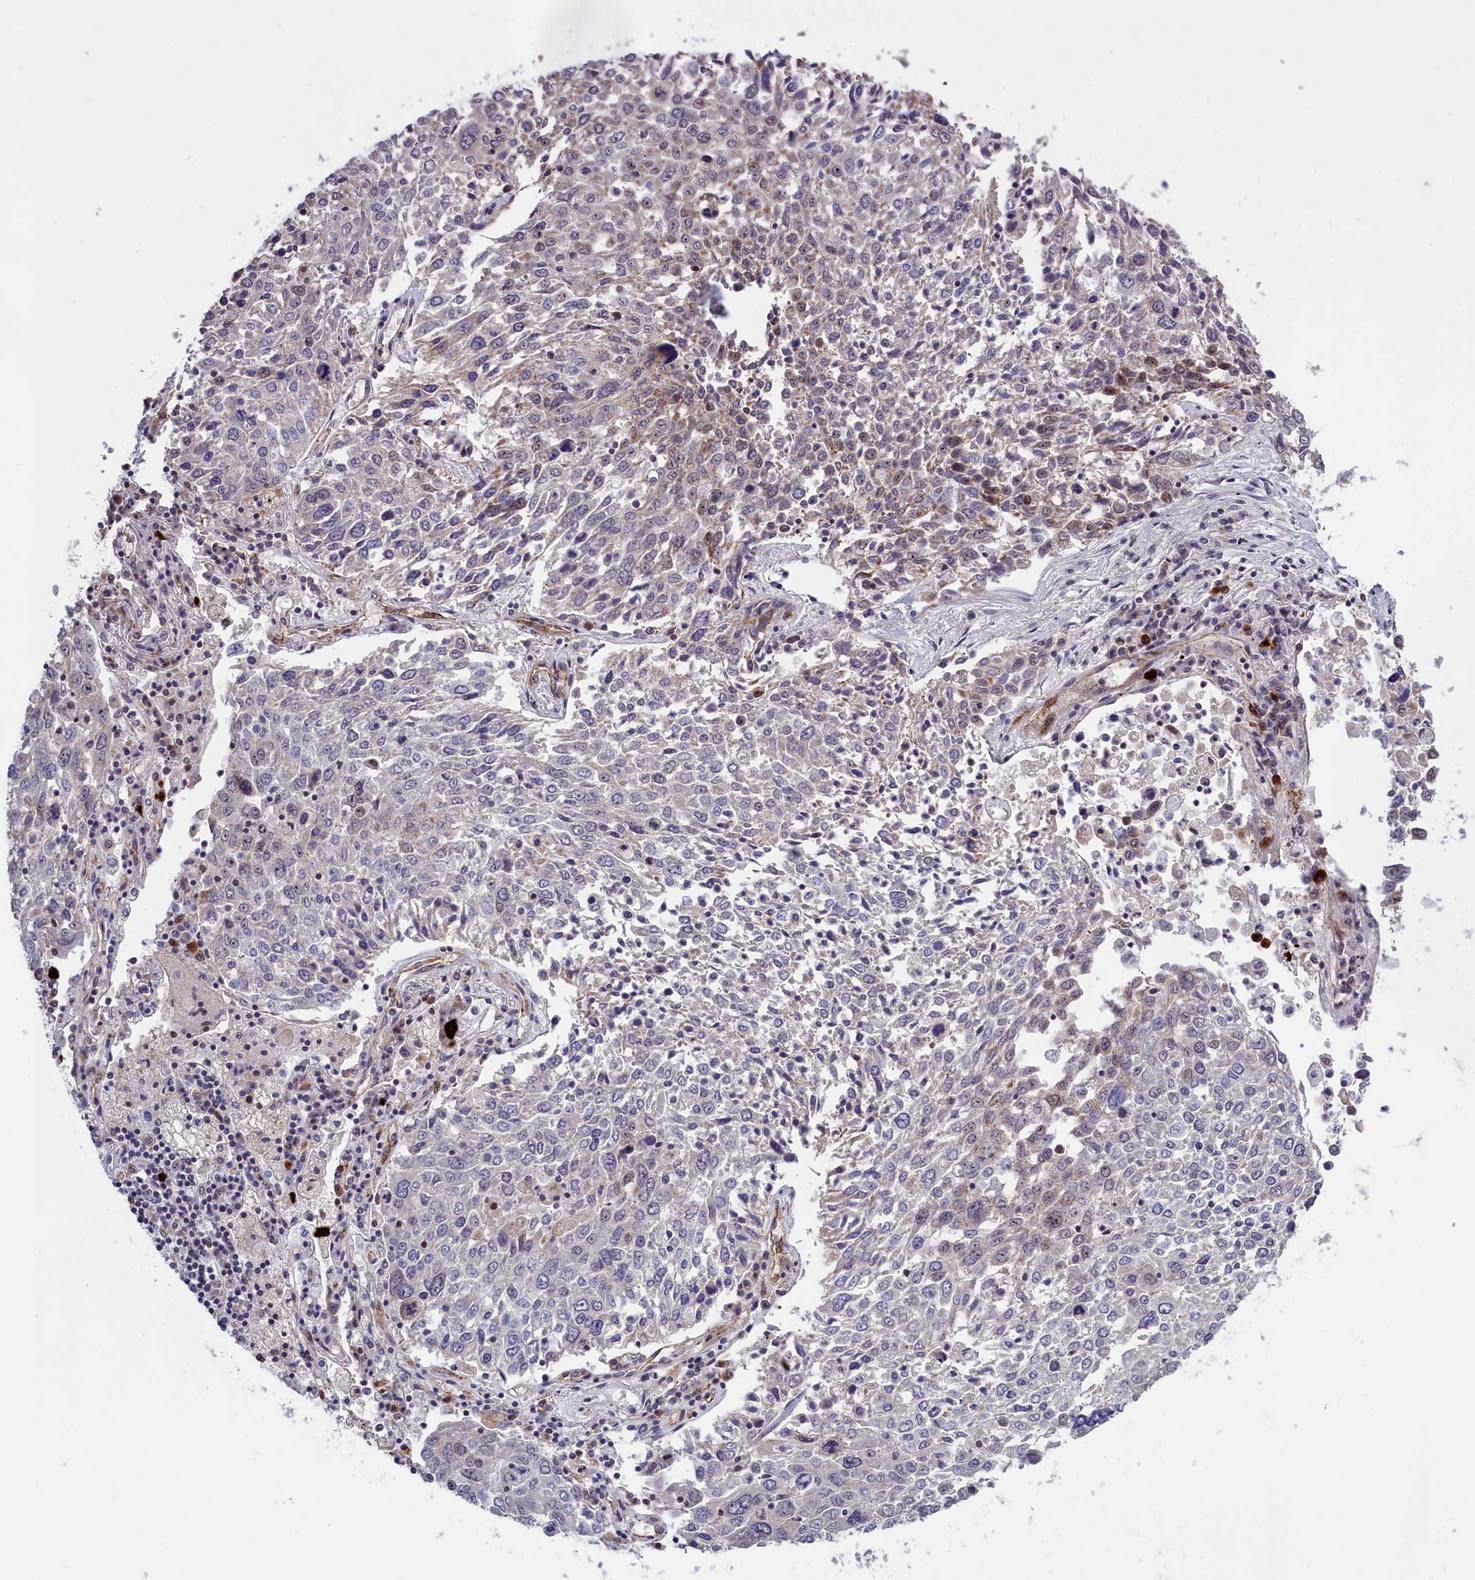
{"staining": {"intensity": "weak", "quantity": "<25%", "location": "cytoplasmic/membranous,nuclear"}, "tissue": "lung cancer", "cell_type": "Tumor cells", "image_type": "cancer", "snomed": [{"axis": "morphology", "description": "Squamous cell carcinoma, NOS"}, {"axis": "topography", "description": "Lung"}], "caption": "IHC photomicrograph of neoplastic tissue: lung cancer stained with DAB (3,3'-diaminobenzidine) shows no significant protein staining in tumor cells.", "gene": "MPND", "patient": {"sex": "male", "age": 65}}